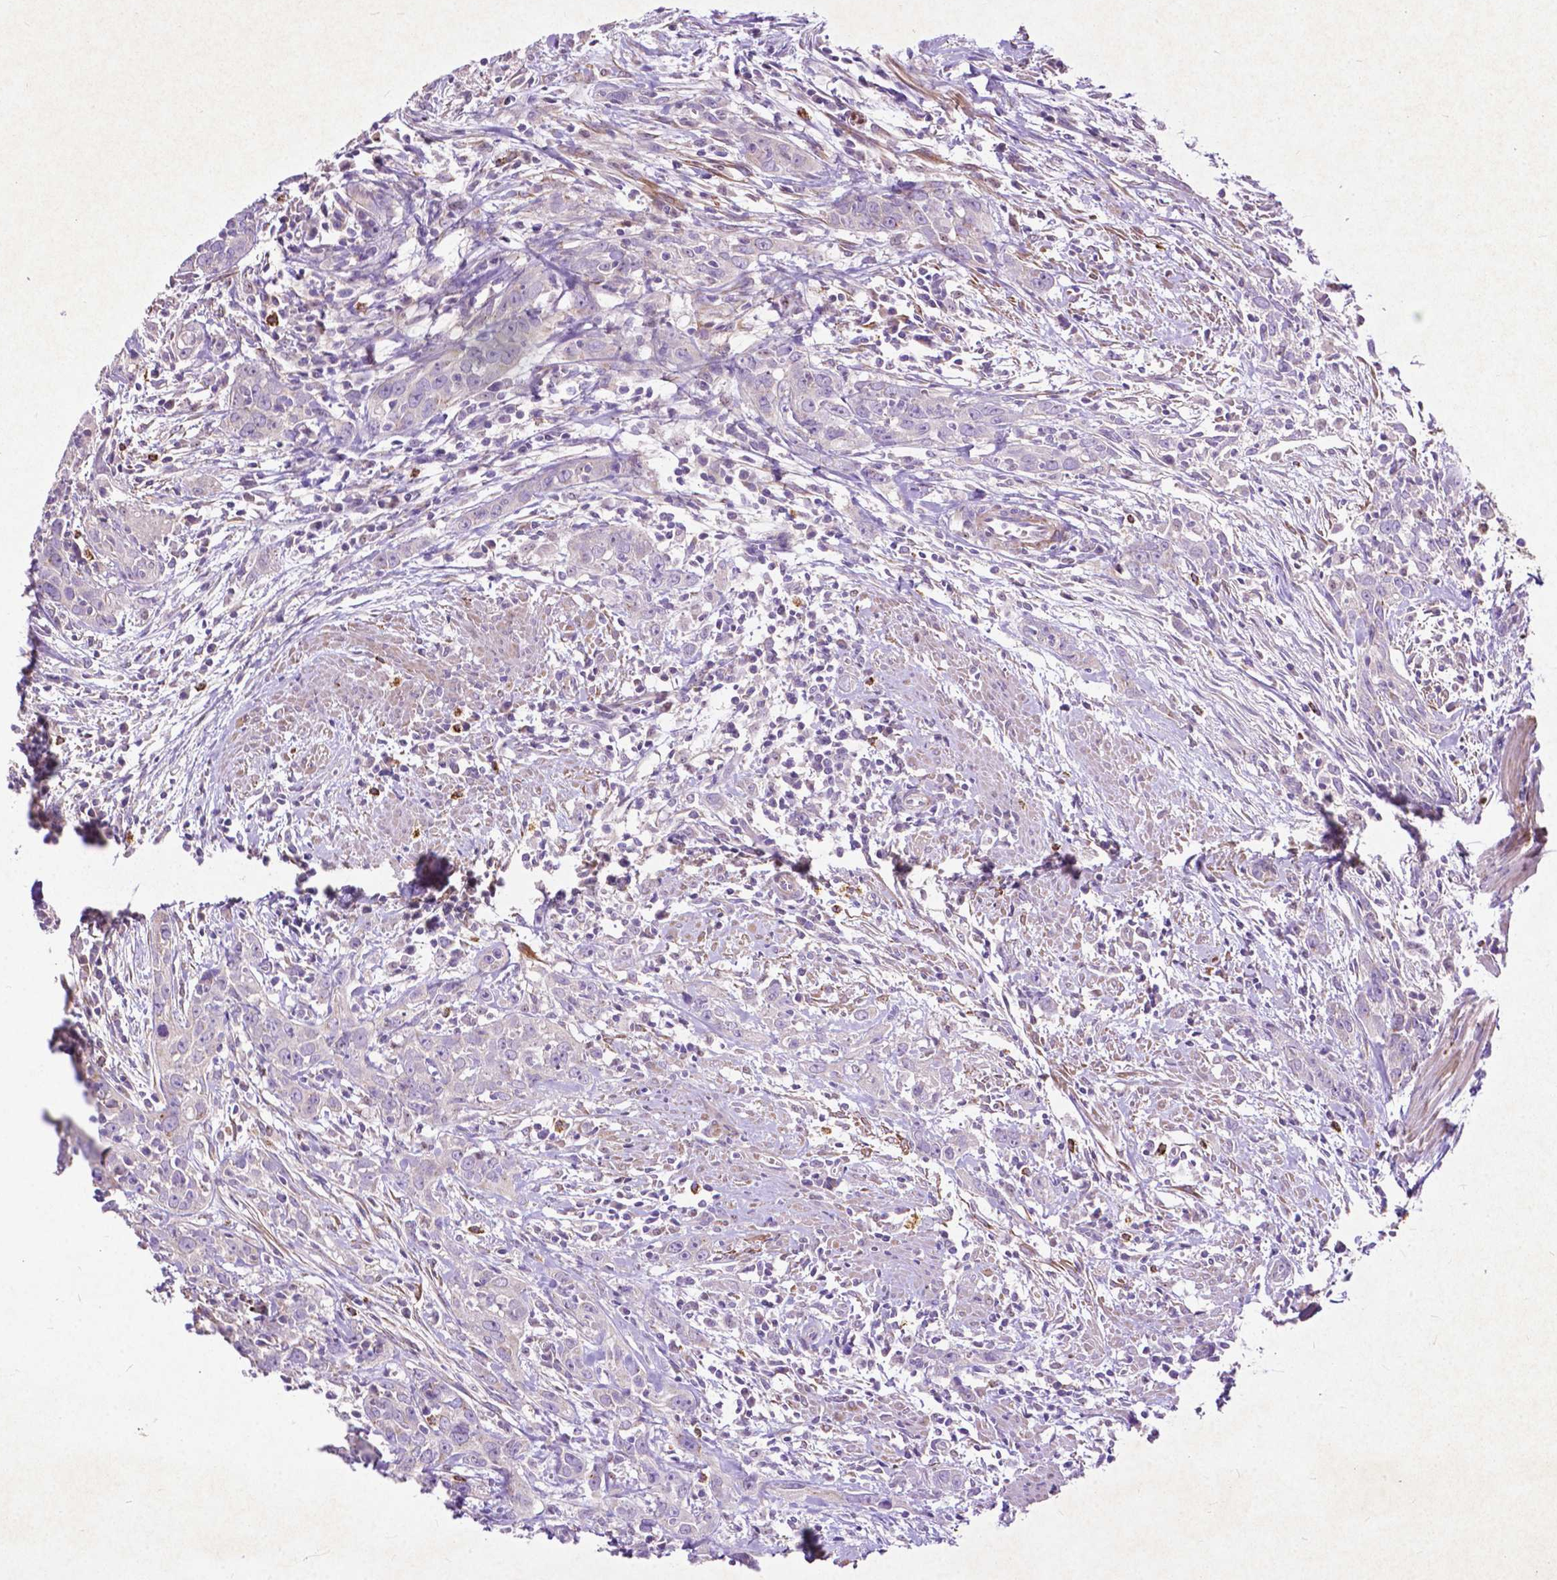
{"staining": {"intensity": "negative", "quantity": "none", "location": "none"}, "tissue": "urothelial cancer", "cell_type": "Tumor cells", "image_type": "cancer", "snomed": [{"axis": "morphology", "description": "Urothelial carcinoma, High grade"}, {"axis": "topography", "description": "Urinary bladder"}], "caption": "Urothelial cancer stained for a protein using immunohistochemistry (IHC) exhibits no expression tumor cells.", "gene": "THEGL", "patient": {"sex": "male", "age": 83}}